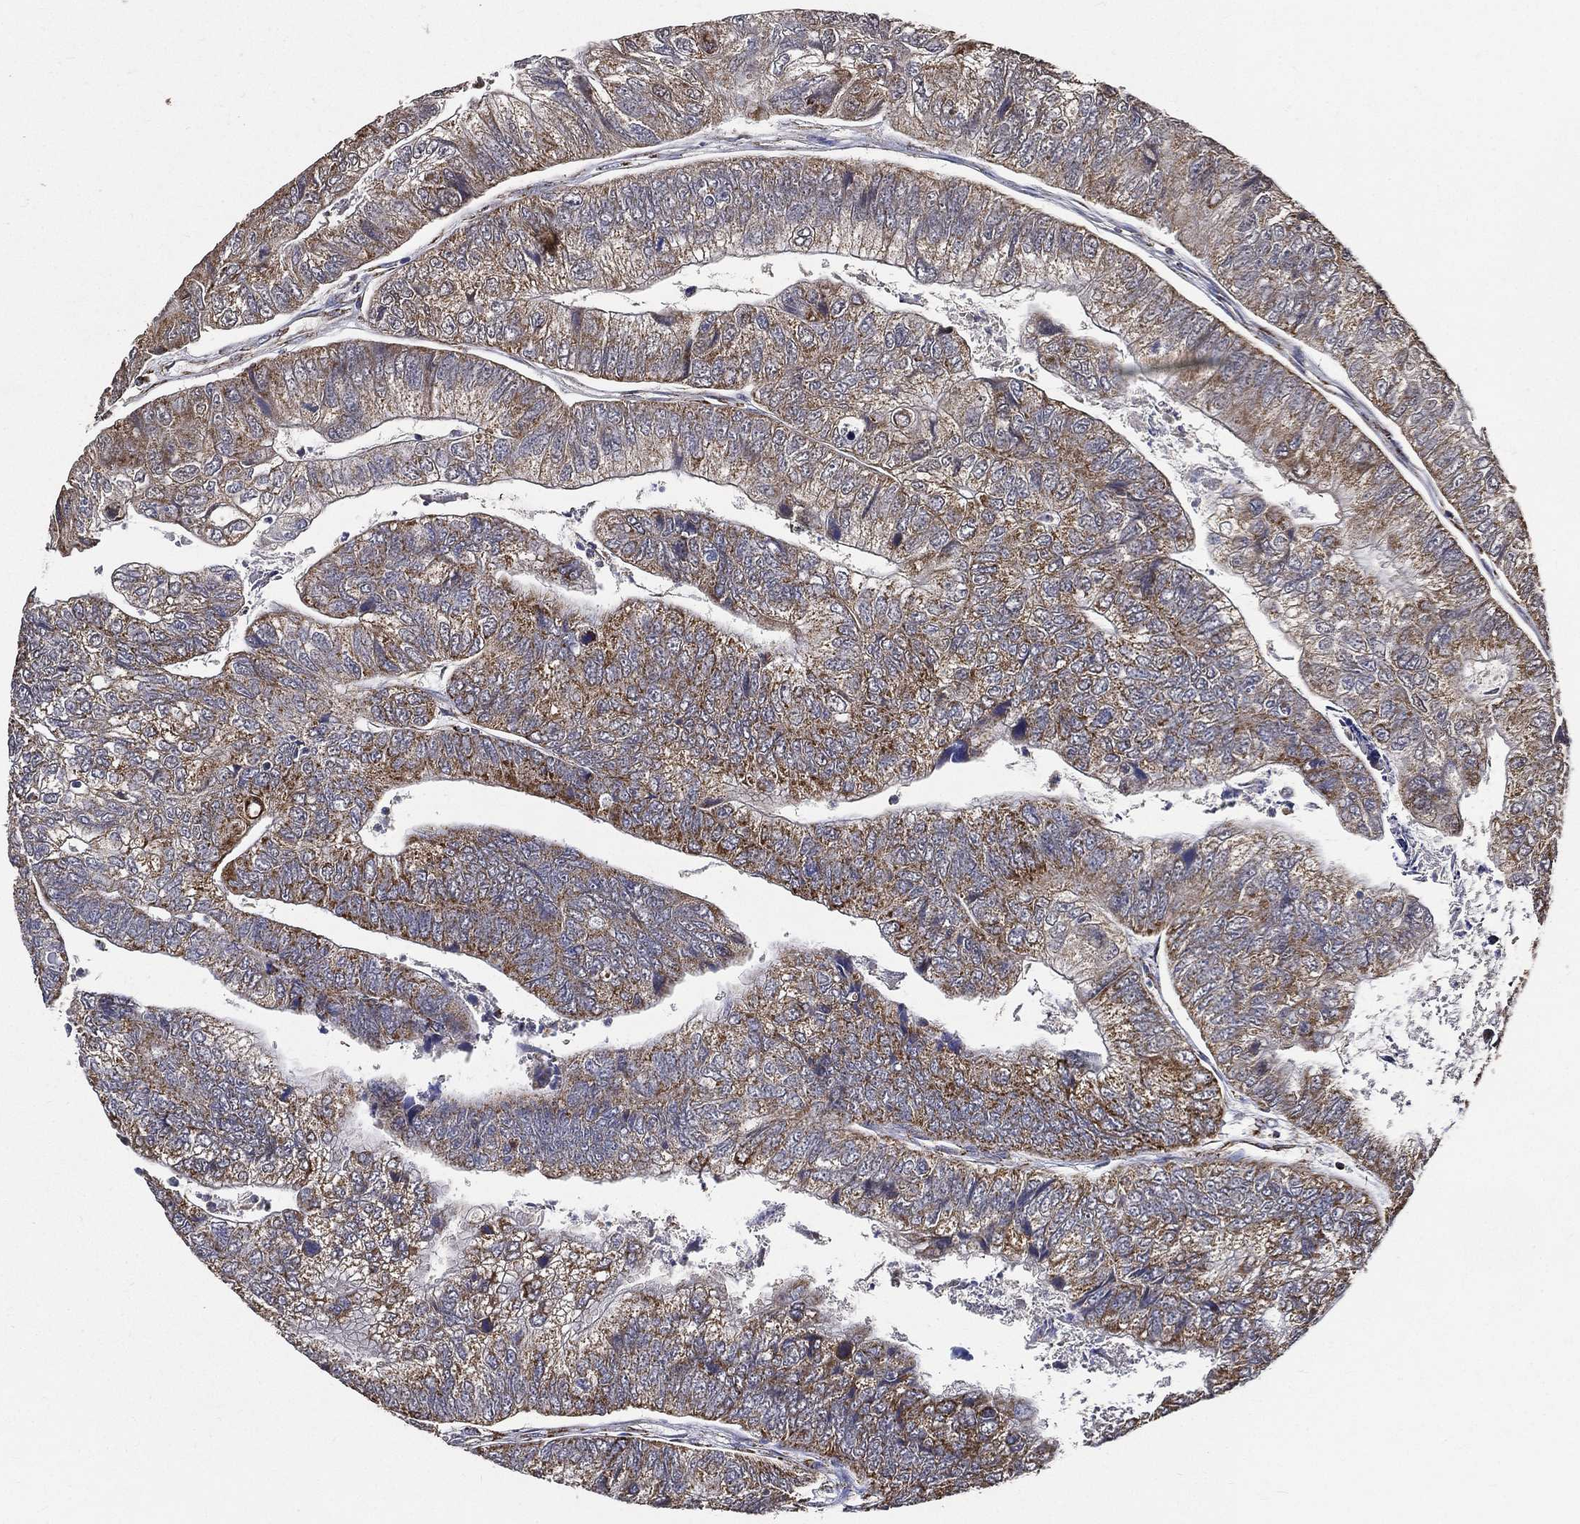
{"staining": {"intensity": "strong", "quantity": "25%-75%", "location": "cytoplasmic/membranous"}, "tissue": "colorectal cancer", "cell_type": "Tumor cells", "image_type": "cancer", "snomed": [{"axis": "morphology", "description": "Adenocarcinoma, NOS"}, {"axis": "topography", "description": "Colon"}], "caption": "Protein expression analysis of adenocarcinoma (colorectal) reveals strong cytoplasmic/membranous positivity in about 25%-75% of tumor cells.", "gene": "NDUFAB1", "patient": {"sex": "female", "age": 67}}